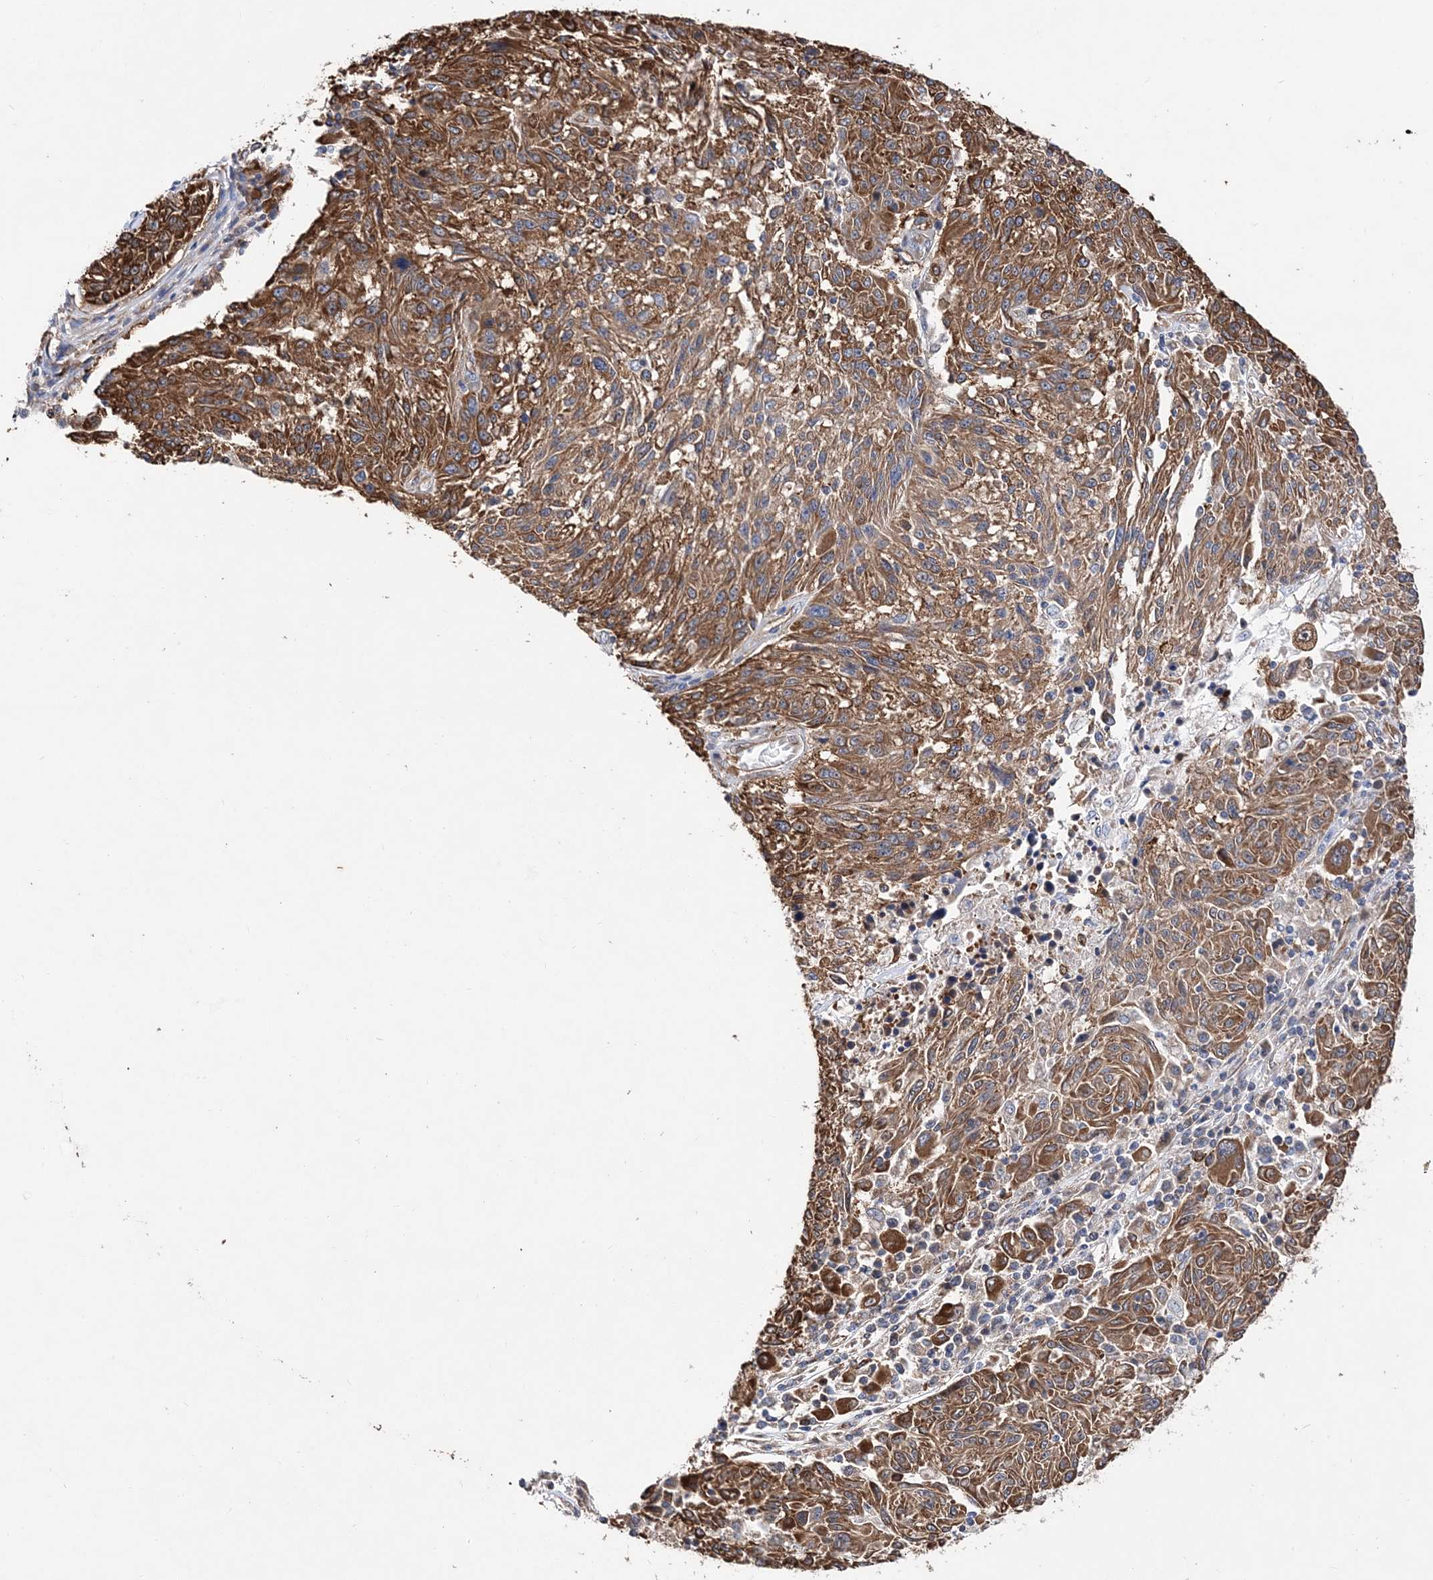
{"staining": {"intensity": "strong", "quantity": ">75%", "location": "cytoplasmic/membranous"}, "tissue": "melanoma", "cell_type": "Tumor cells", "image_type": "cancer", "snomed": [{"axis": "morphology", "description": "Malignant melanoma, NOS"}, {"axis": "topography", "description": "Skin"}], "caption": "A high amount of strong cytoplasmic/membranous staining is appreciated in approximately >75% of tumor cells in melanoma tissue.", "gene": "JKAMP", "patient": {"sex": "male", "age": 53}}